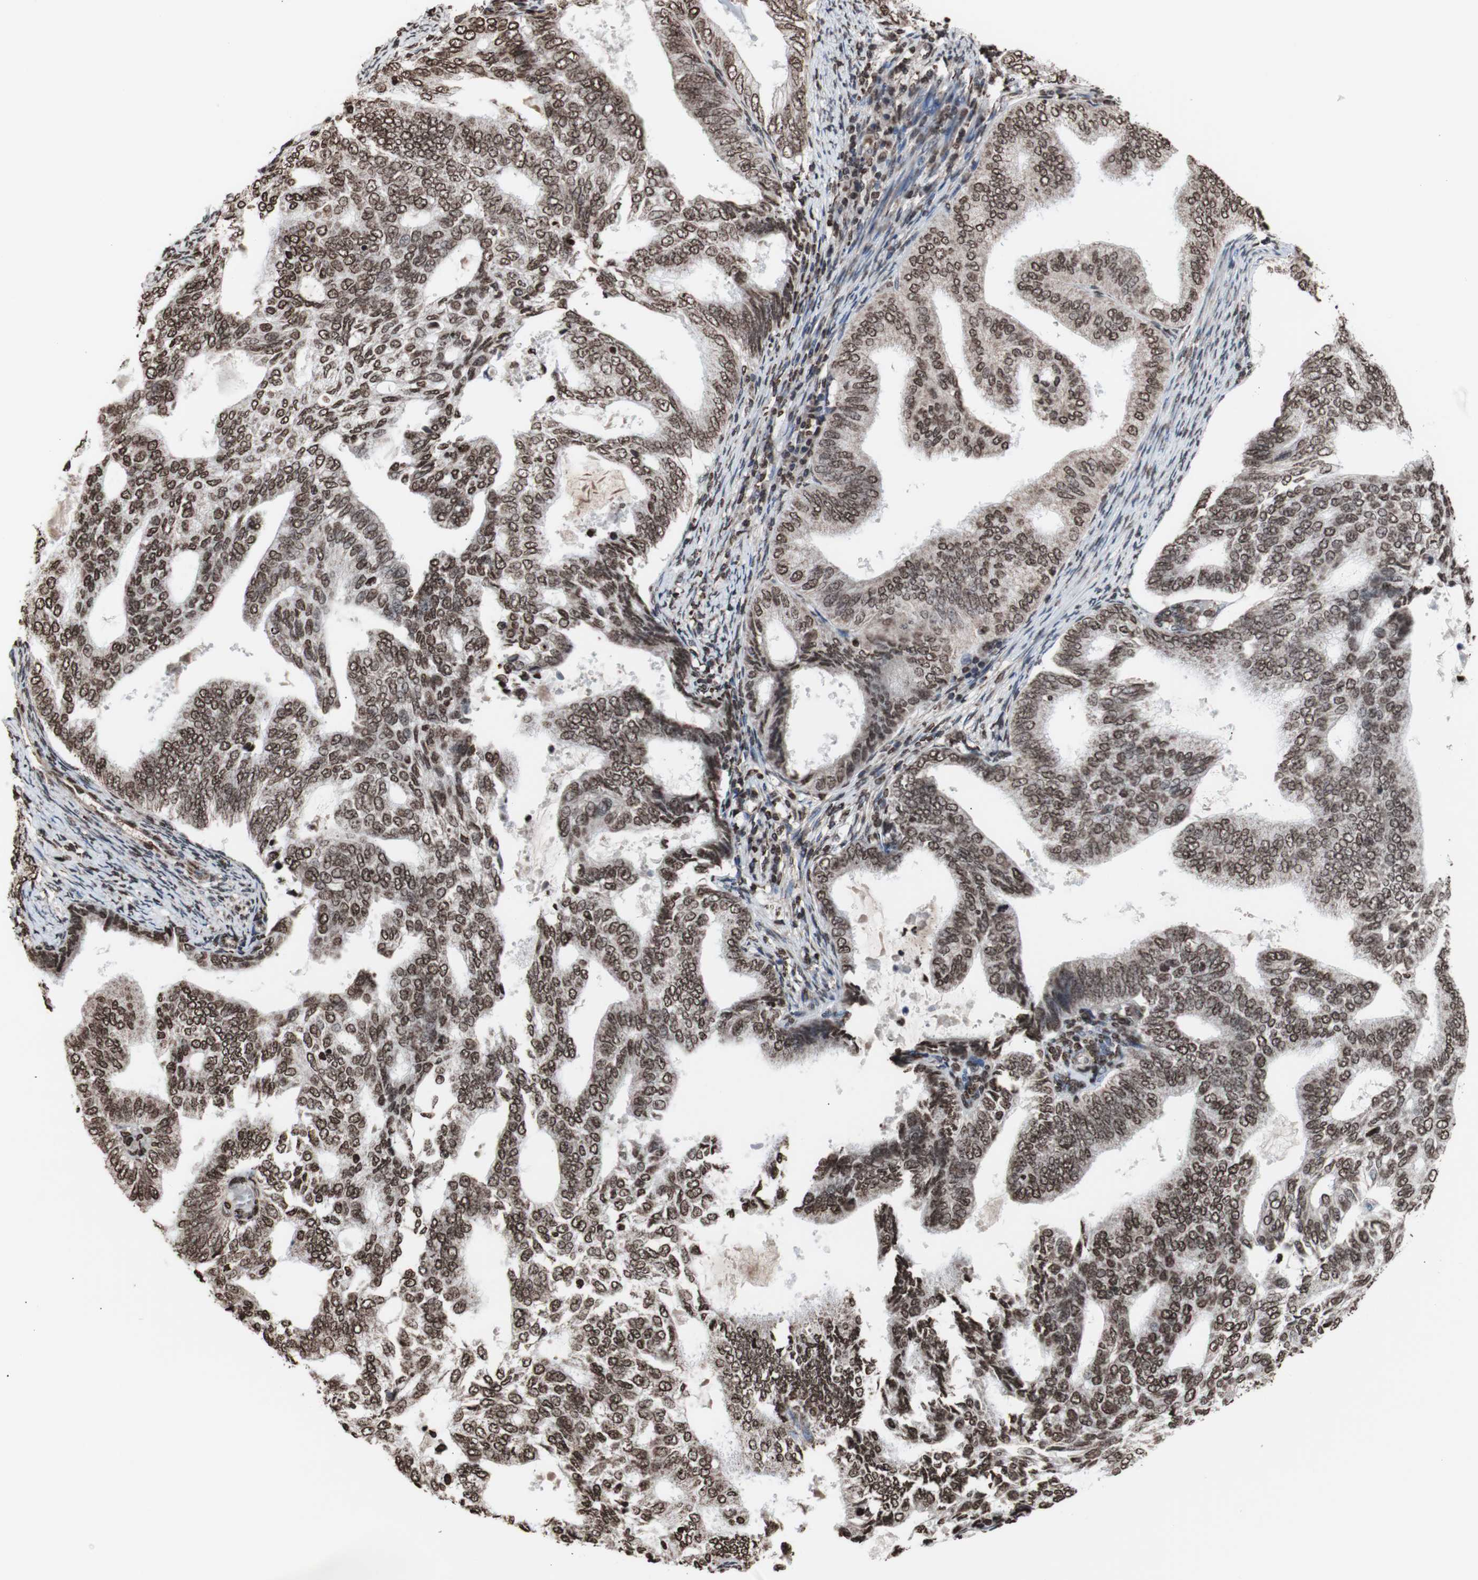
{"staining": {"intensity": "moderate", "quantity": ">75%", "location": "cytoplasmic/membranous,nuclear"}, "tissue": "endometrial cancer", "cell_type": "Tumor cells", "image_type": "cancer", "snomed": [{"axis": "morphology", "description": "Adenocarcinoma, NOS"}, {"axis": "topography", "description": "Endometrium"}], "caption": "Immunohistochemistry (IHC) image of human endometrial cancer (adenocarcinoma) stained for a protein (brown), which shows medium levels of moderate cytoplasmic/membranous and nuclear positivity in about >75% of tumor cells.", "gene": "SNAI2", "patient": {"sex": "female", "age": 58}}